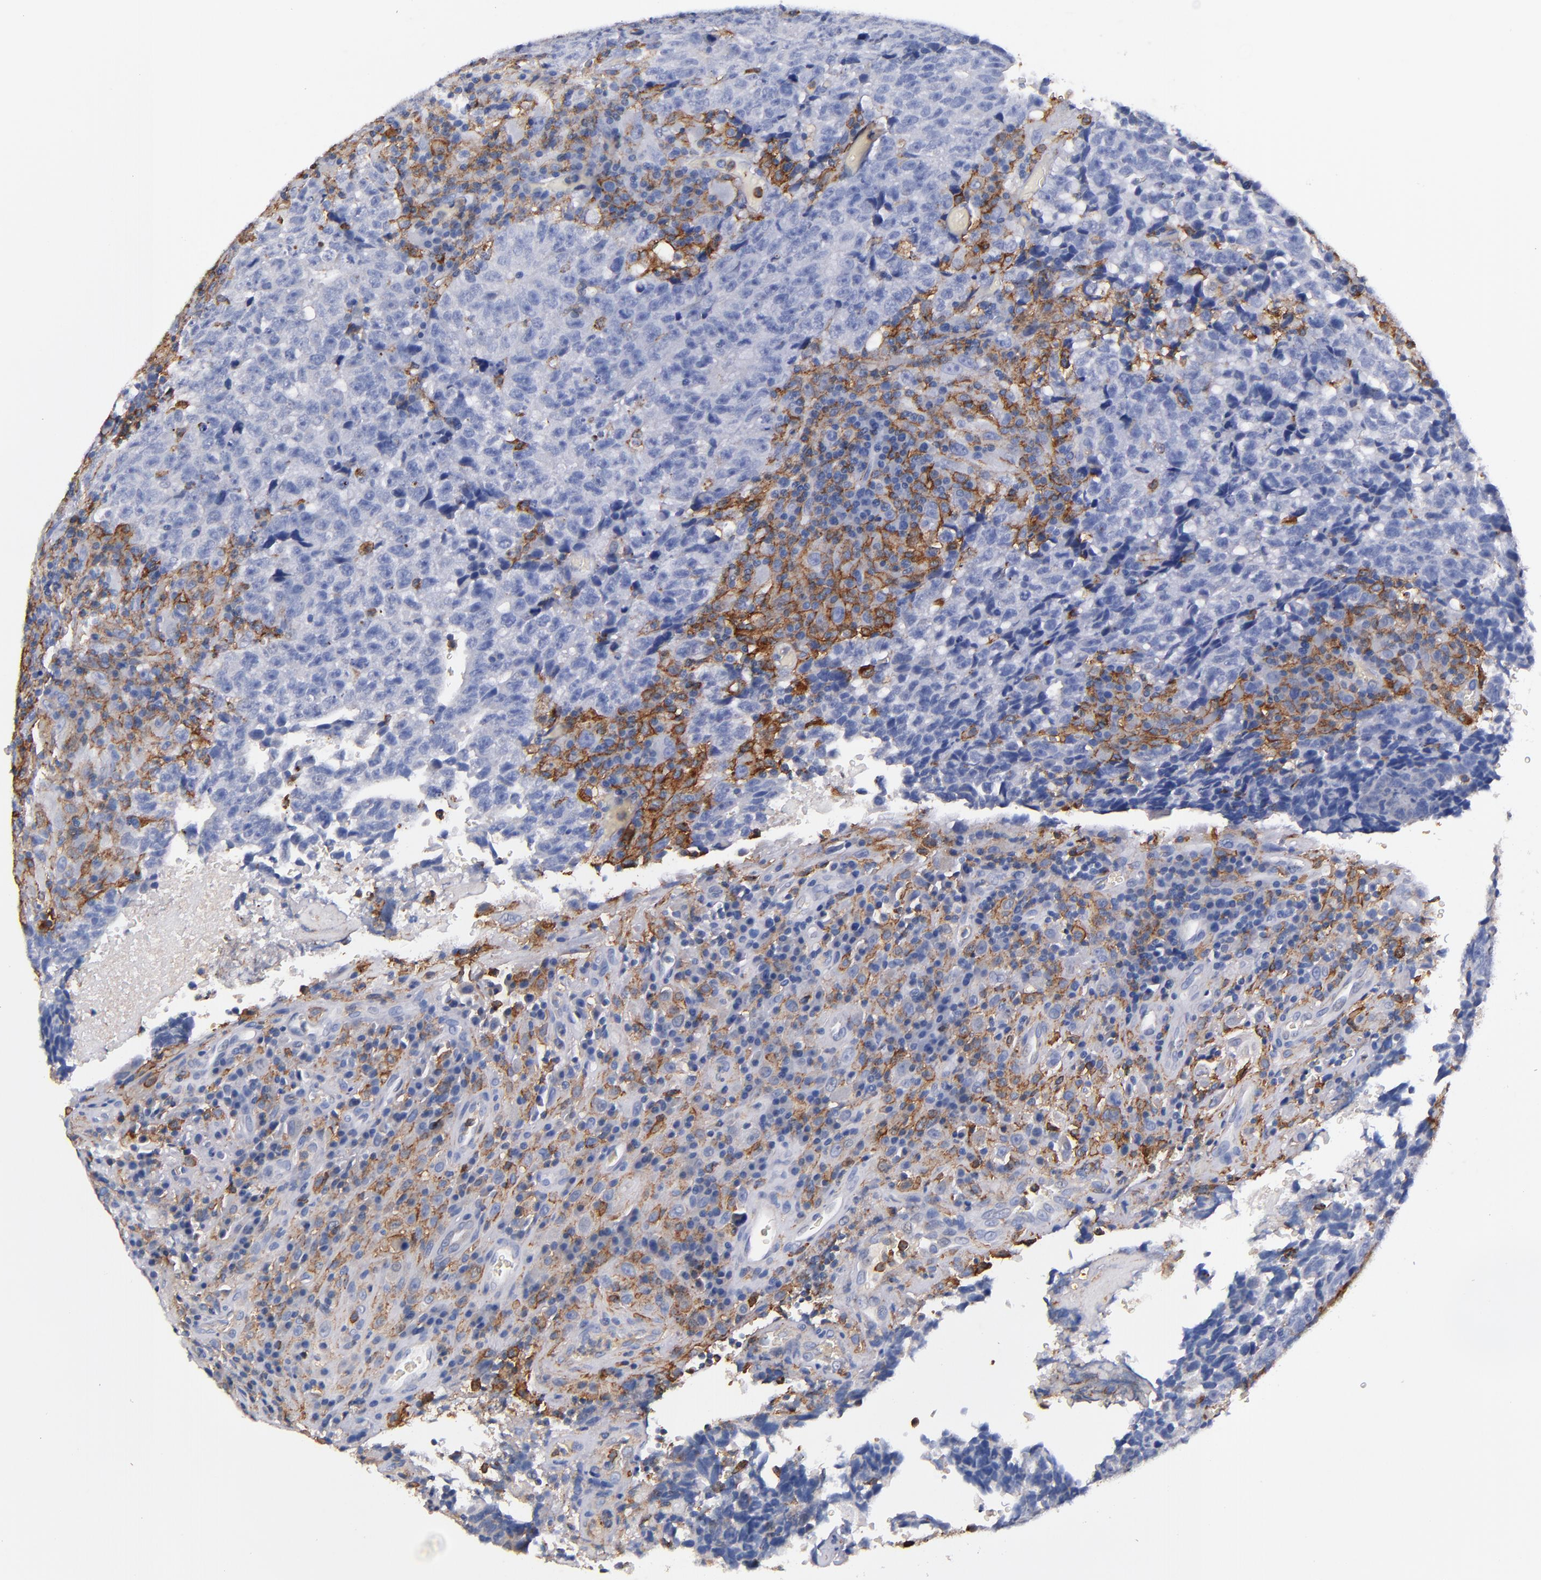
{"staining": {"intensity": "strong", "quantity": "<25%", "location": "cytoplasmic/membranous"}, "tissue": "testis cancer", "cell_type": "Tumor cells", "image_type": "cancer", "snomed": [{"axis": "morphology", "description": "Necrosis, NOS"}, {"axis": "morphology", "description": "Carcinoma, Embryonal, NOS"}, {"axis": "topography", "description": "Testis"}], "caption": "Testis cancer stained with IHC reveals strong cytoplasmic/membranous positivity in about <25% of tumor cells.", "gene": "SIRPA", "patient": {"sex": "male", "age": 19}}